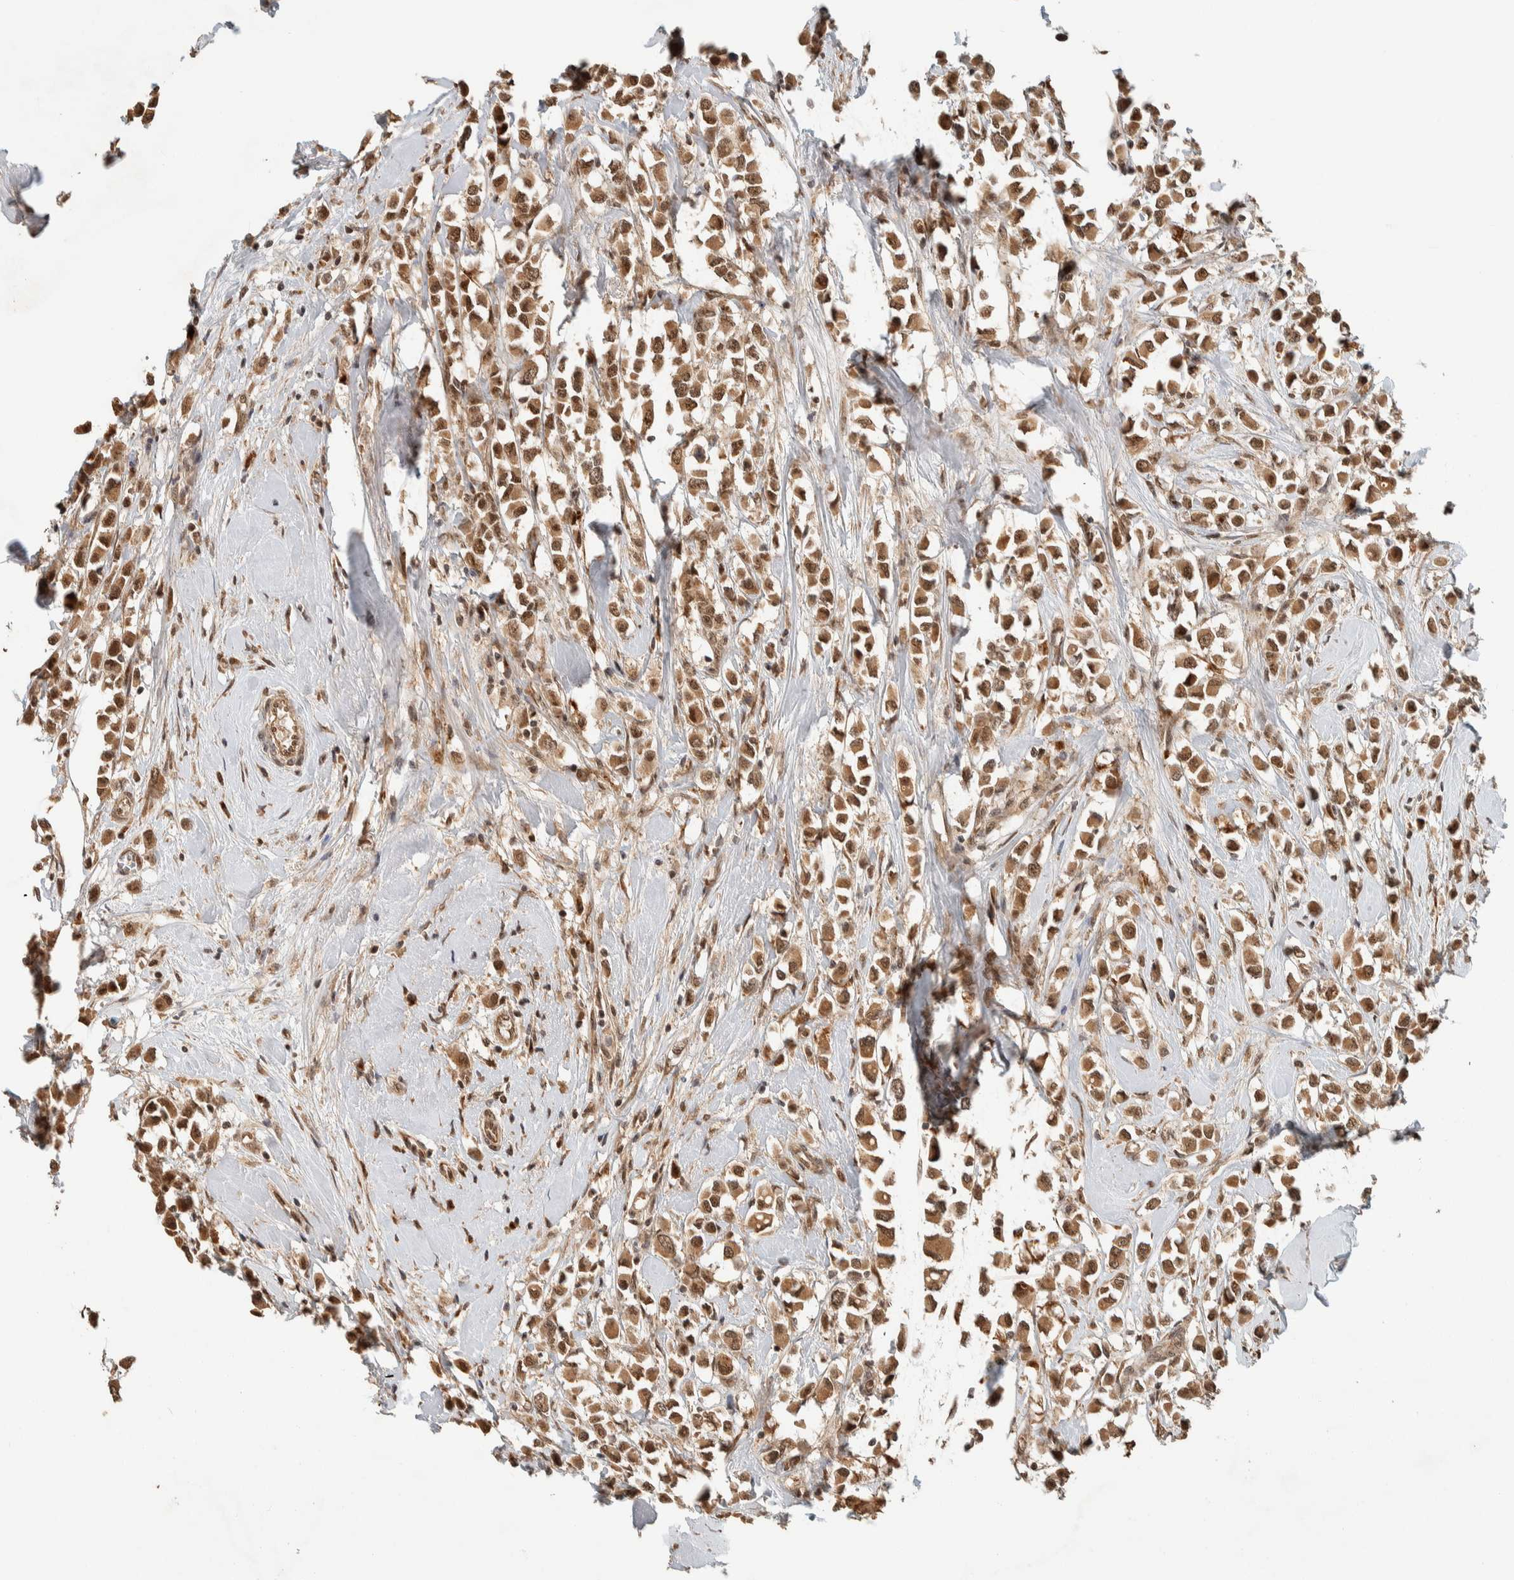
{"staining": {"intensity": "moderate", "quantity": ">75%", "location": "cytoplasmic/membranous,nuclear"}, "tissue": "breast cancer", "cell_type": "Tumor cells", "image_type": "cancer", "snomed": [{"axis": "morphology", "description": "Duct carcinoma"}, {"axis": "topography", "description": "Breast"}], "caption": "Immunohistochemistry of invasive ductal carcinoma (breast) demonstrates medium levels of moderate cytoplasmic/membranous and nuclear positivity in approximately >75% of tumor cells. (DAB (3,3'-diaminobenzidine) IHC with brightfield microscopy, high magnification).", "gene": "ZBTB2", "patient": {"sex": "female", "age": 61}}